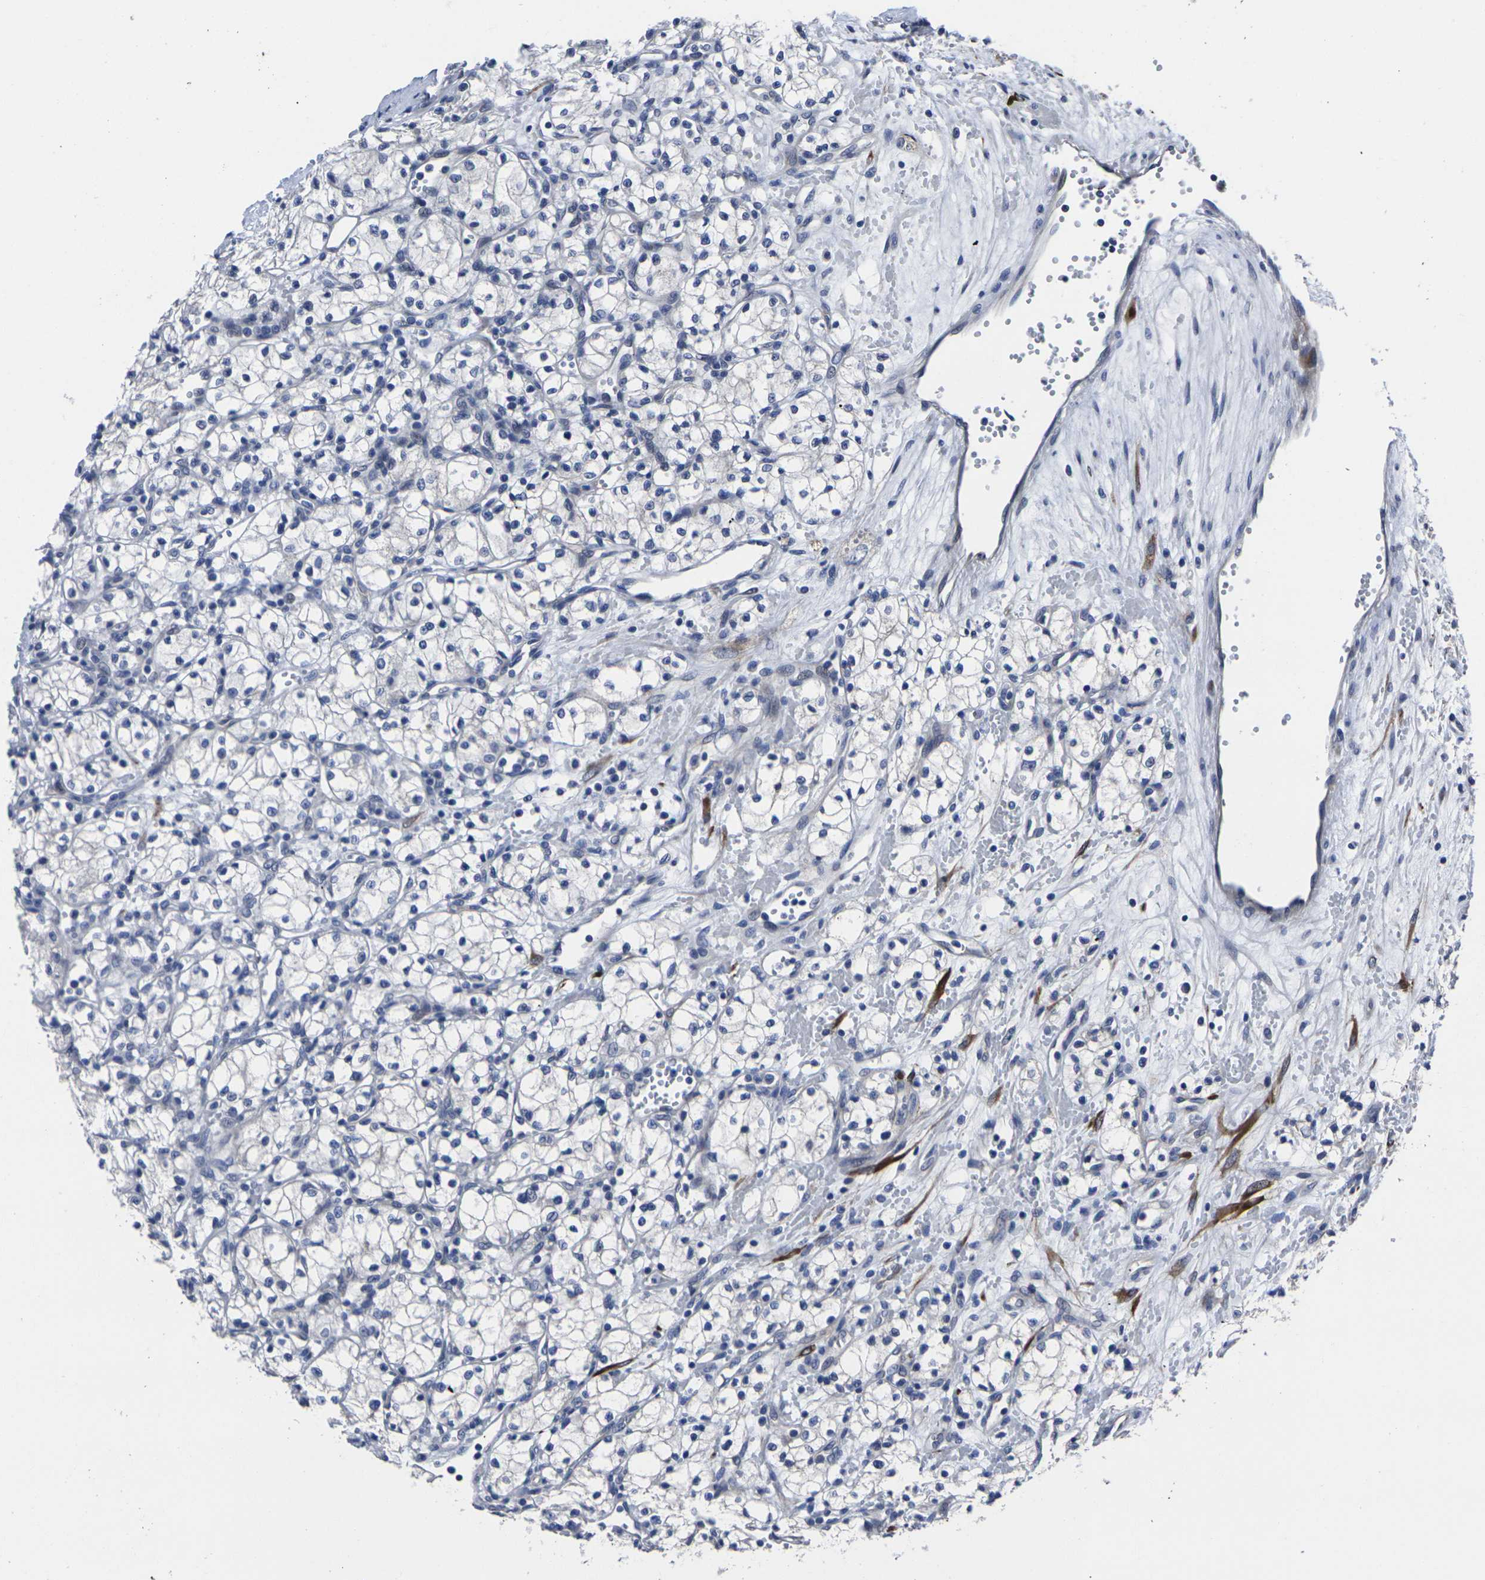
{"staining": {"intensity": "negative", "quantity": "none", "location": "none"}, "tissue": "renal cancer", "cell_type": "Tumor cells", "image_type": "cancer", "snomed": [{"axis": "morphology", "description": "Normal tissue, NOS"}, {"axis": "morphology", "description": "Adenocarcinoma, NOS"}, {"axis": "topography", "description": "Kidney"}], "caption": "A photomicrograph of human adenocarcinoma (renal) is negative for staining in tumor cells.", "gene": "CYP2C8", "patient": {"sex": "male", "age": 59}}